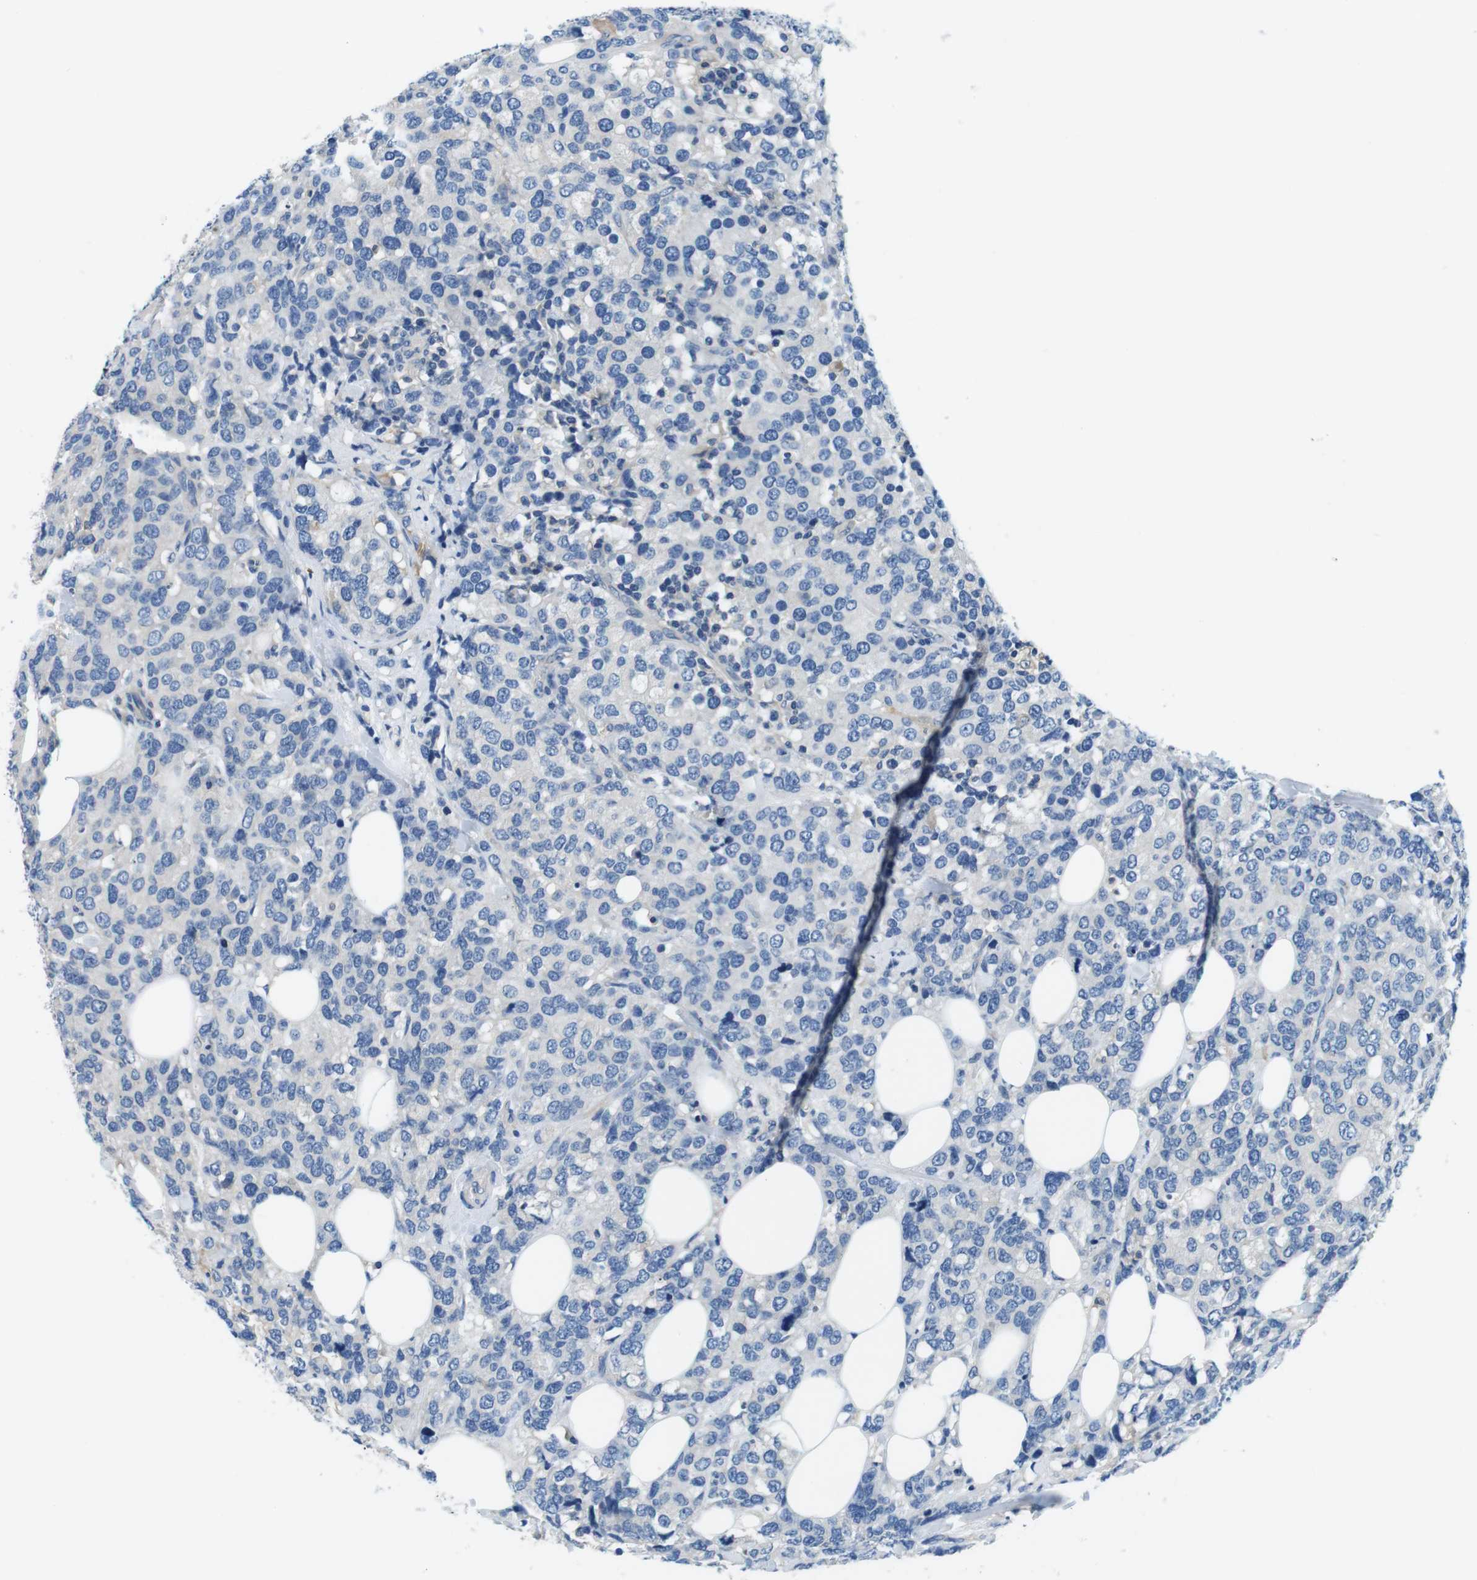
{"staining": {"intensity": "negative", "quantity": "none", "location": "none"}, "tissue": "breast cancer", "cell_type": "Tumor cells", "image_type": "cancer", "snomed": [{"axis": "morphology", "description": "Lobular carcinoma"}, {"axis": "topography", "description": "Breast"}], "caption": "Immunohistochemistry histopathology image of human lobular carcinoma (breast) stained for a protein (brown), which exhibits no expression in tumor cells.", "gene": "DENND4C", "patient": {"sex": "female", "age": 59}}